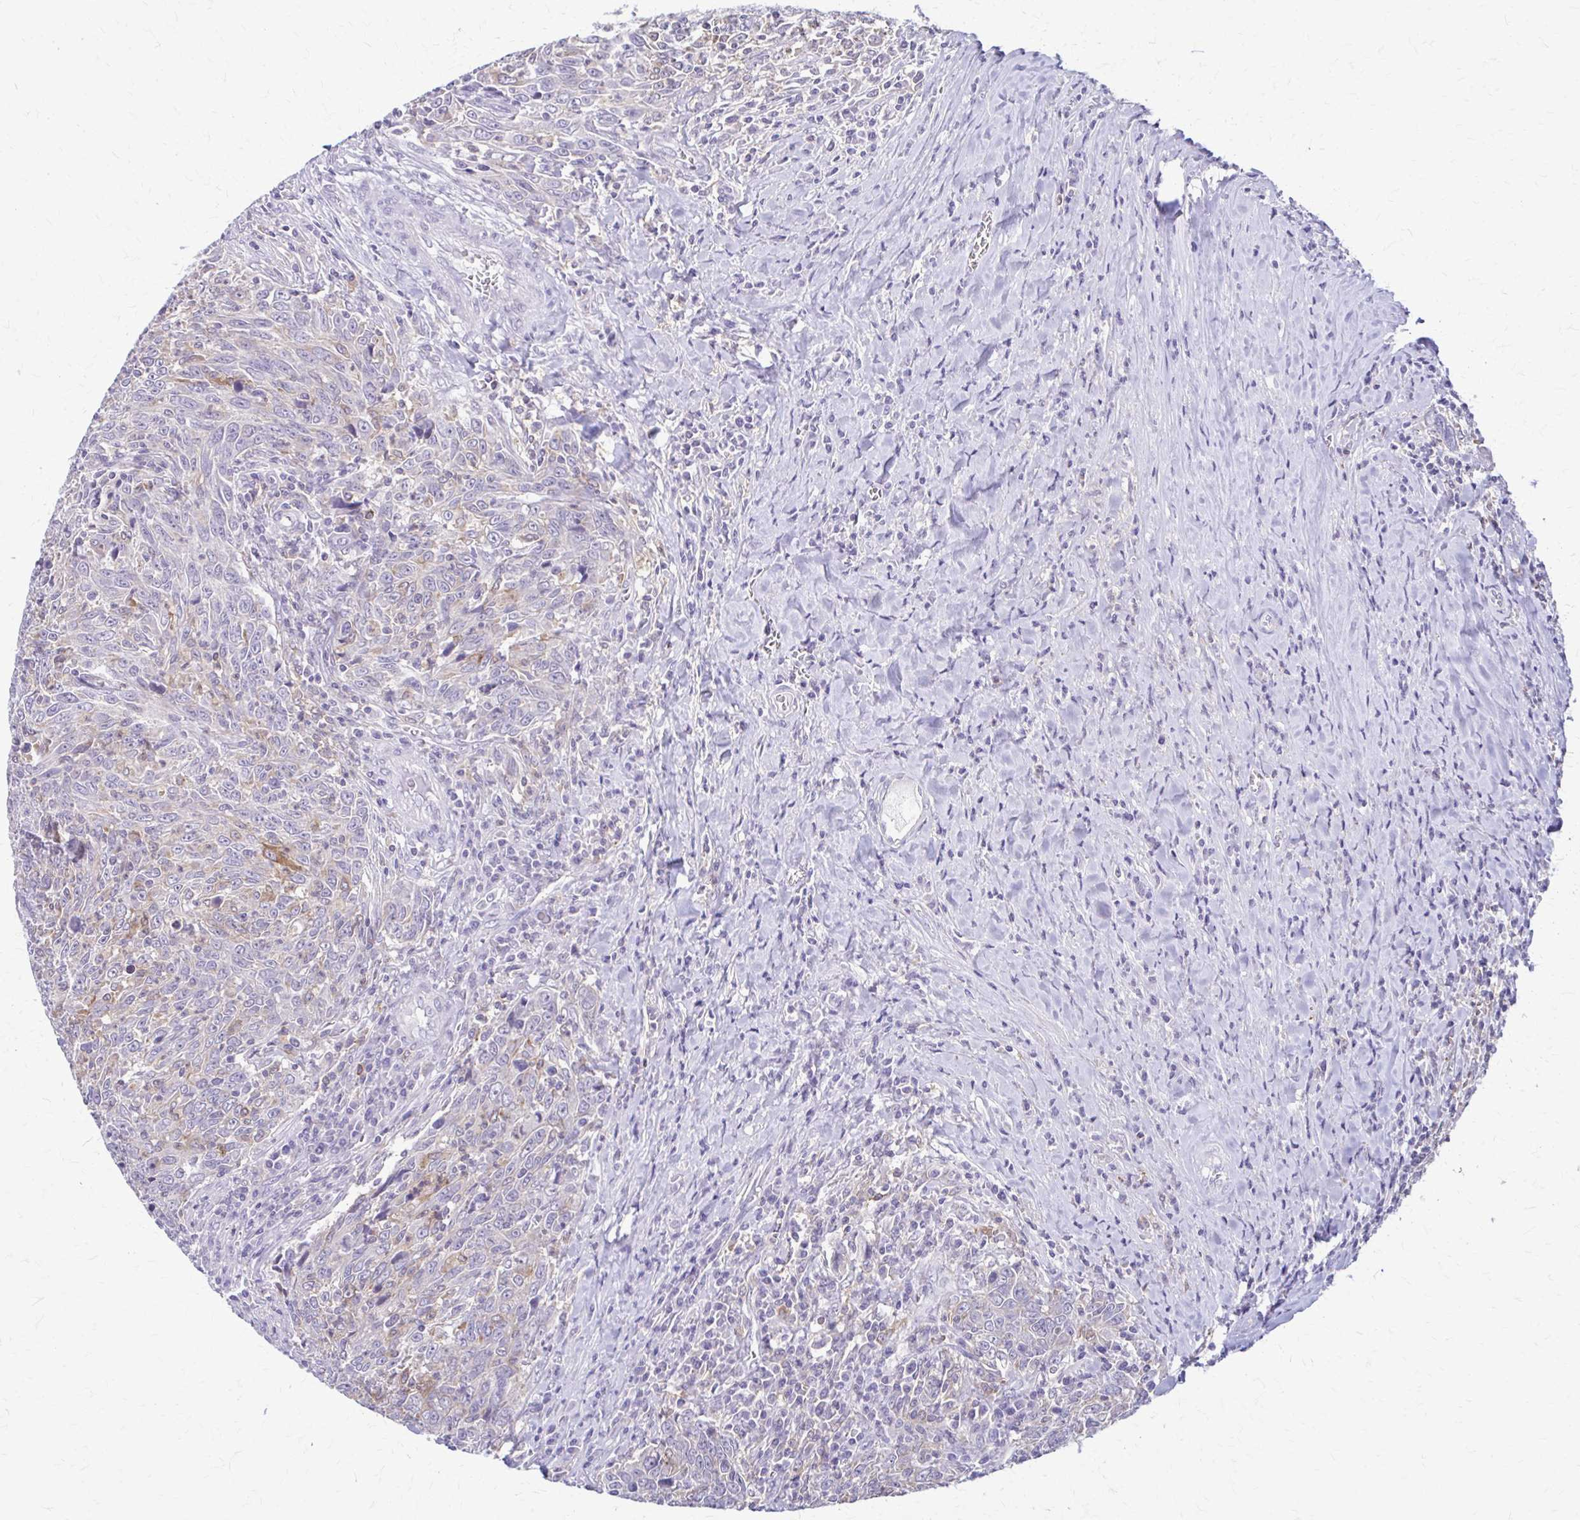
{"staining": {"intensity": "negative", "quantity": "none", "location": "none"}, "tissue": "breast cancer", "cell_type": "Tumor cells", "image_type": "cancer", "snomed": [{"axis": "morphology", "description": "Duct carcinoma"}, {"axis": "topography", "description": "Breast"}], "caption": "High power microscopy image of an immunohistochemistry photomicrograph of intraductal carcinoma (breast), revealing no significant expression in tumor cells.", "gene": "PIK3AP1", "patient": {"sex": "female", "age": 50}}